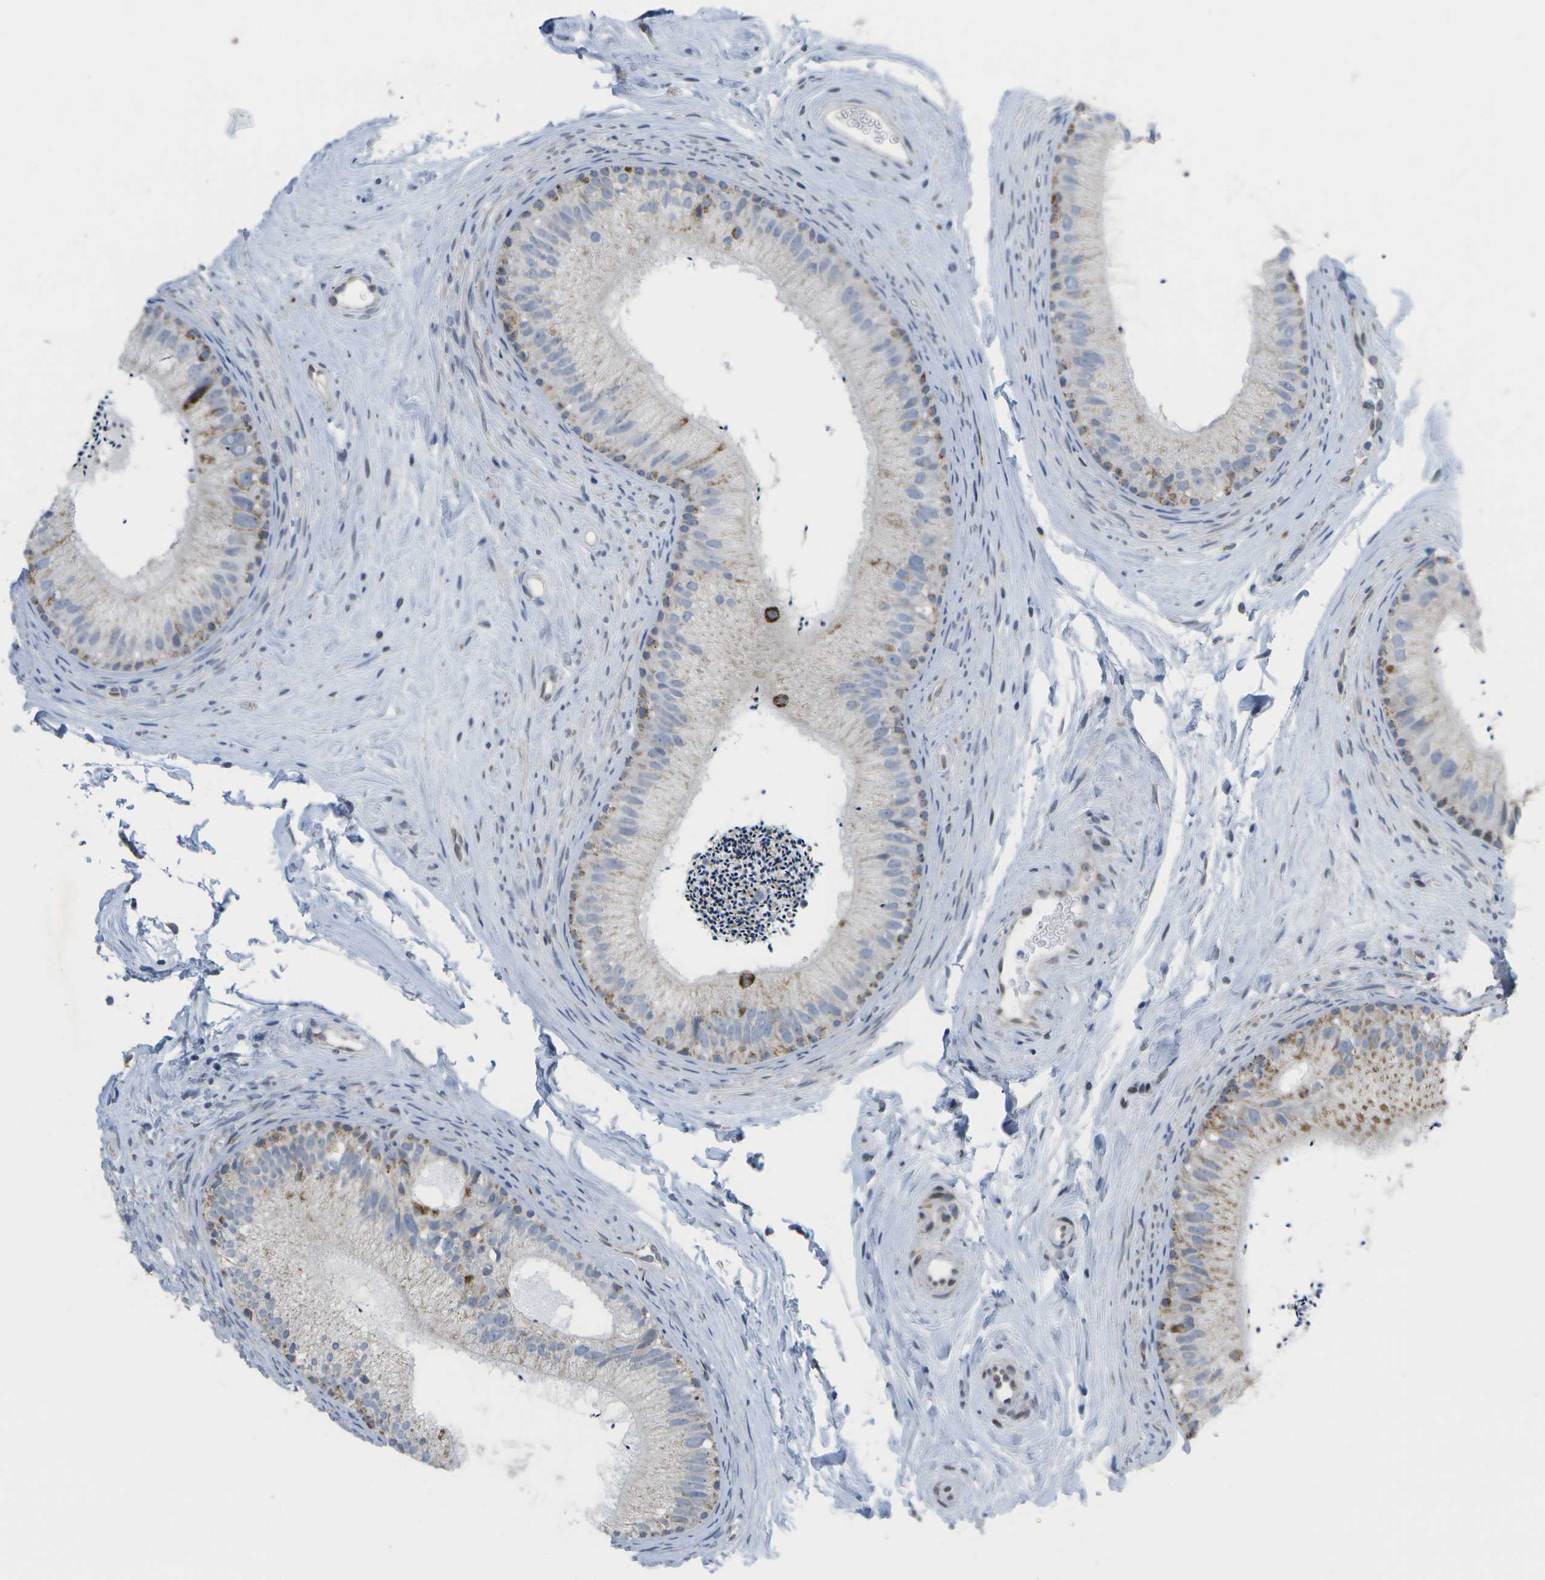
{"staining": {"intensity": "moderate", "quantity": "<25%", "location": "cytoplasmic/membranous"}, "tissue": "epididymis", "cell_type": "Glandular cells", "image_type": "normal", "snomed": [{"axis": "morphology", "description": "Normal tissue, NOS"}, {"axis": "topography", "description": "Epididymis"}], "caption": "Protein analysis of unremarkable epididymis shows moderate cytoplasmic/membranous expression in approximately <25% of glandular cells.", "gene": "TMEM223", "patient": {"sex": "male", "age": 56}}